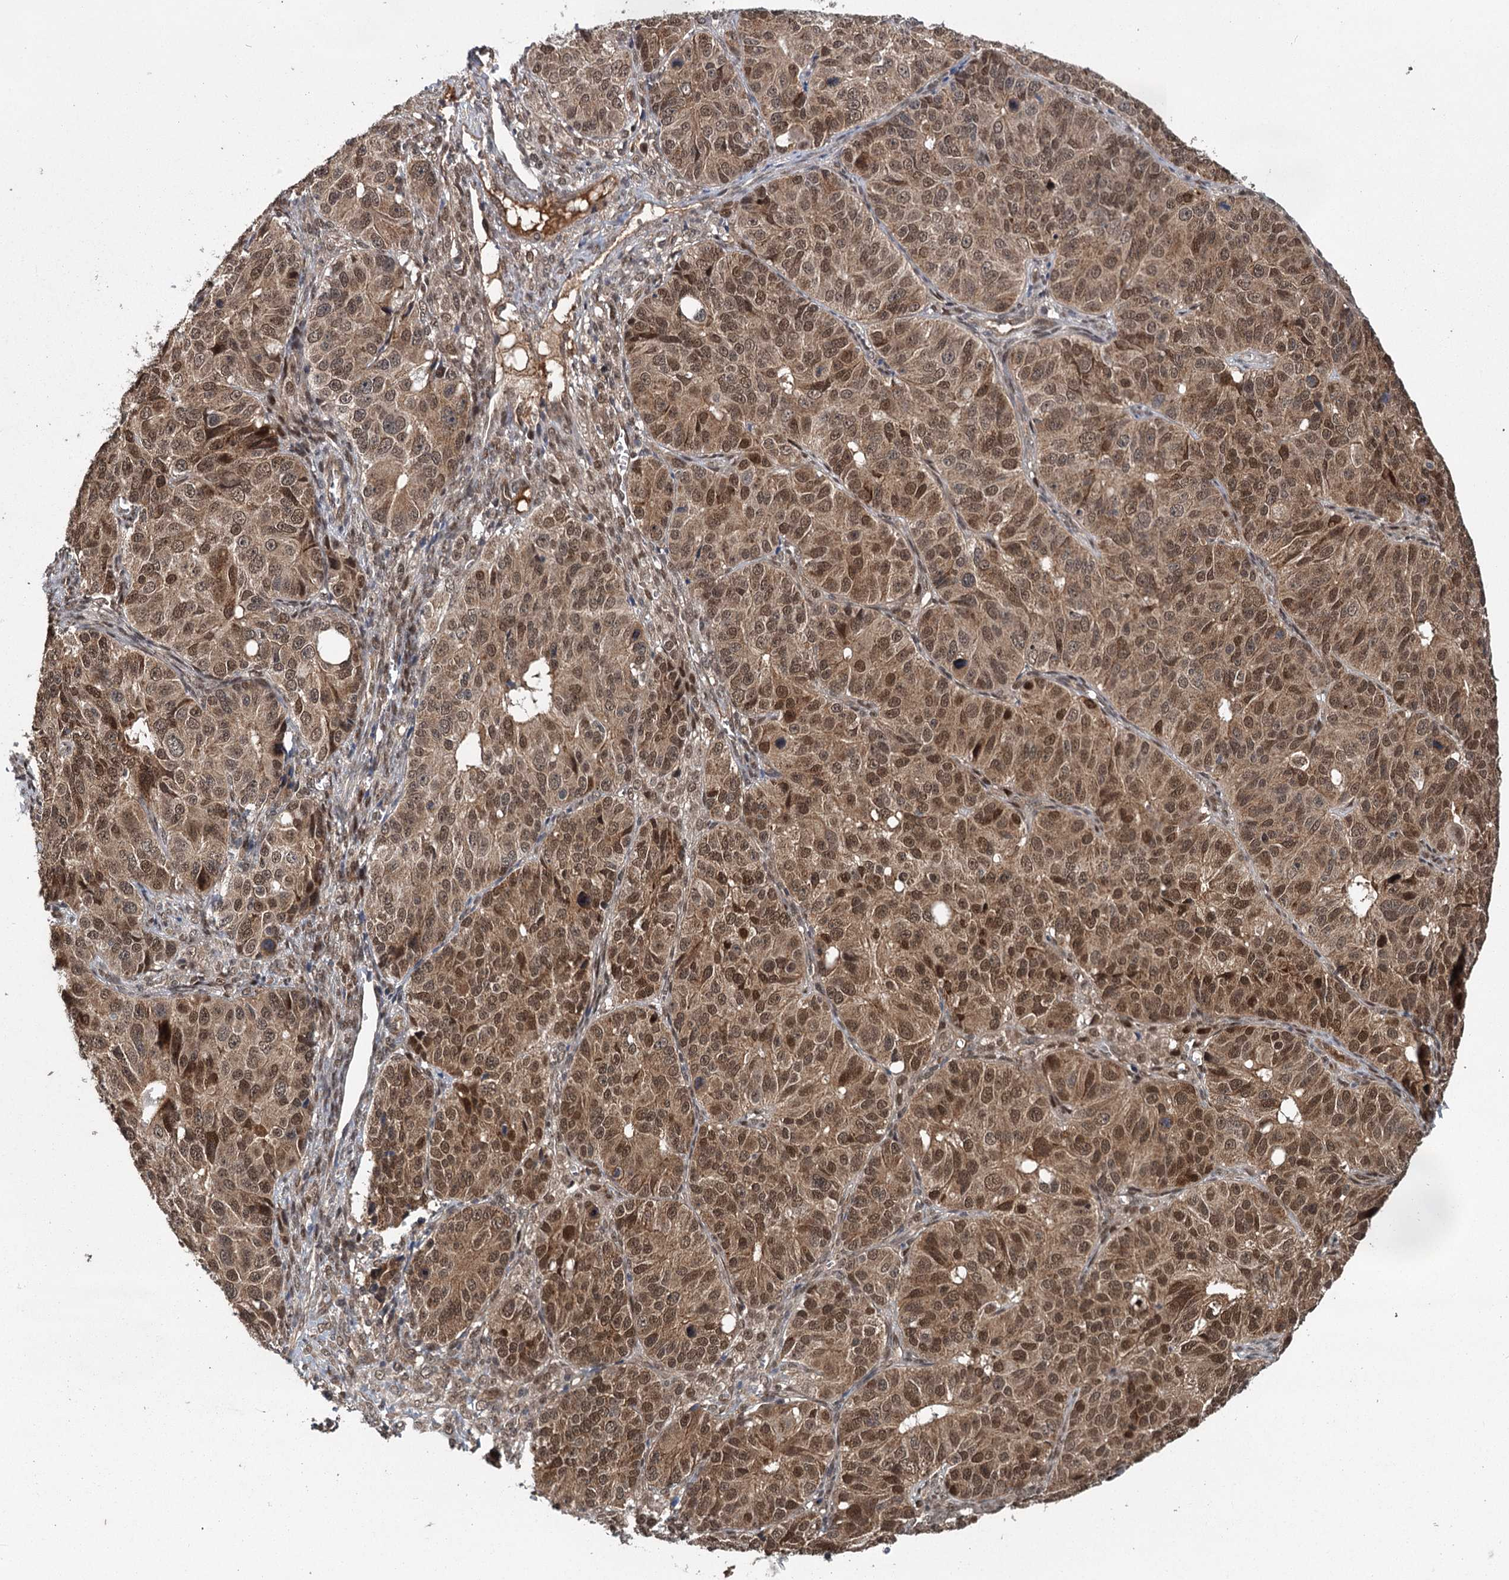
{"staining": {"intensity": "moderate", "quantity": ">75%", "location": "cytoplasmic/membranous,nuclear"}, "tissue": "ovarian cancer", "cell_type": "Tumor cells", "image_type": "cancer", "snomed": [{"axis": "morphology", "description": "Carcinoma, endometroid"}, {"axis": "topography", "description": "Ovary"}], "caption": "This micrograph demonstrates immunohistochemistry (IHC) staining of ovarian cancer (endometroid carcinoma), with medium moderate cytoplasmic/membranous and nuclear positivity in approximately >75% of tumor cells.", "gene": "MYG1", "patient": {"sex": "female", "age": 51}}